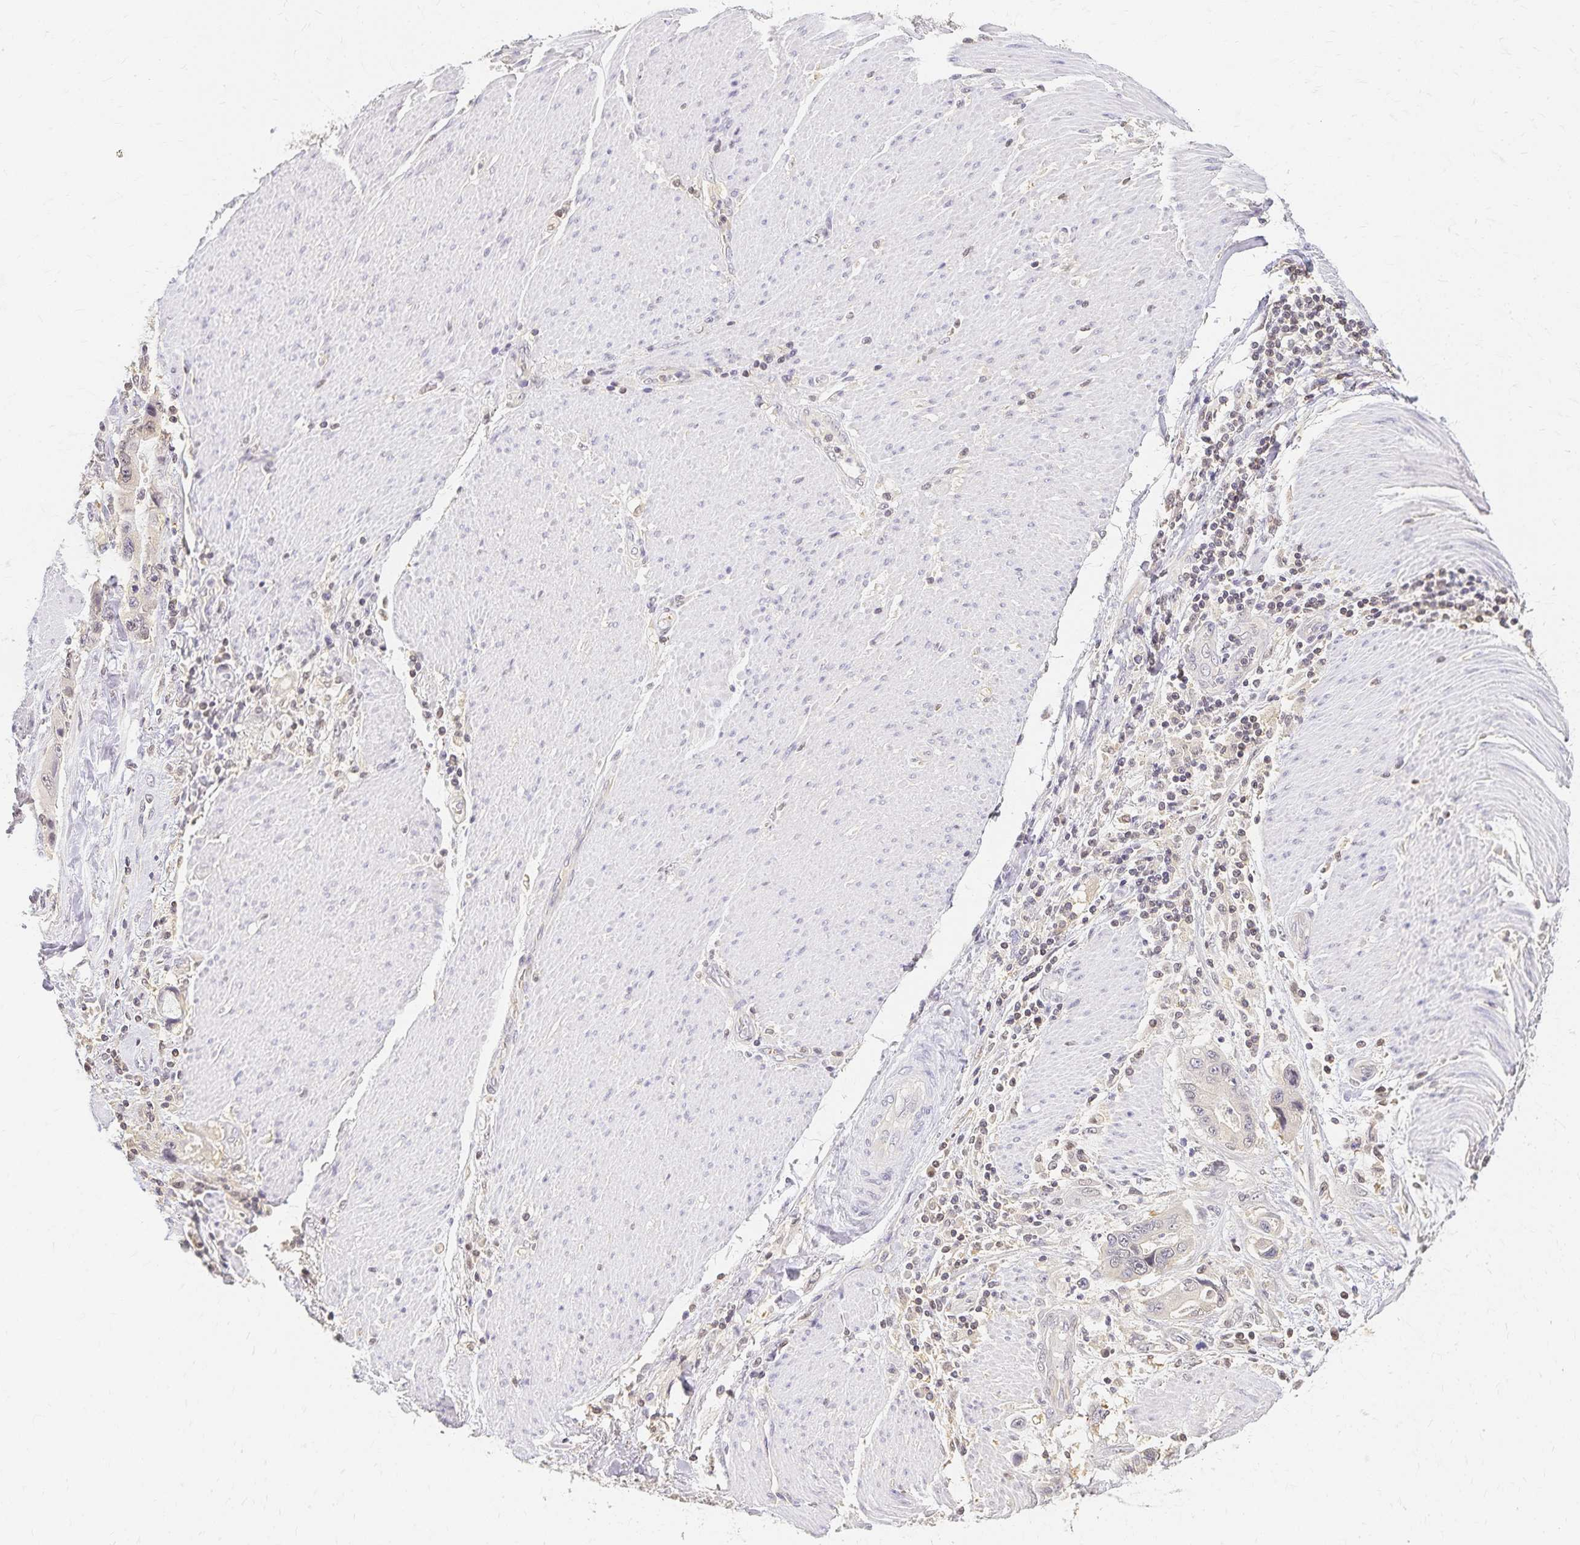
{"staining": {"intensity": "negative", "quantity": "none", "location": "none"}, "tissue": "stomach cancer", "cell_type": "Tumor cells", "image_type": "cancer", "snomed": [{"axis": "morphology", "description": "Adenocarcinoma, NOS"}, {"axis": "topography", "description": "Pancreas"}, {"axis": "topography", "description": "Stomach, upper"}], "caption": "Image shows no significant protein staining in tumor cells of stomach cancer (adenocarcinoma). (Brightfield microscopy of DAB (3,3'-diaminobenzidine) immunohistochemistry at high magnification).", "gene": "AZGP1", "patient": {"sex": "male", "age": 77}}